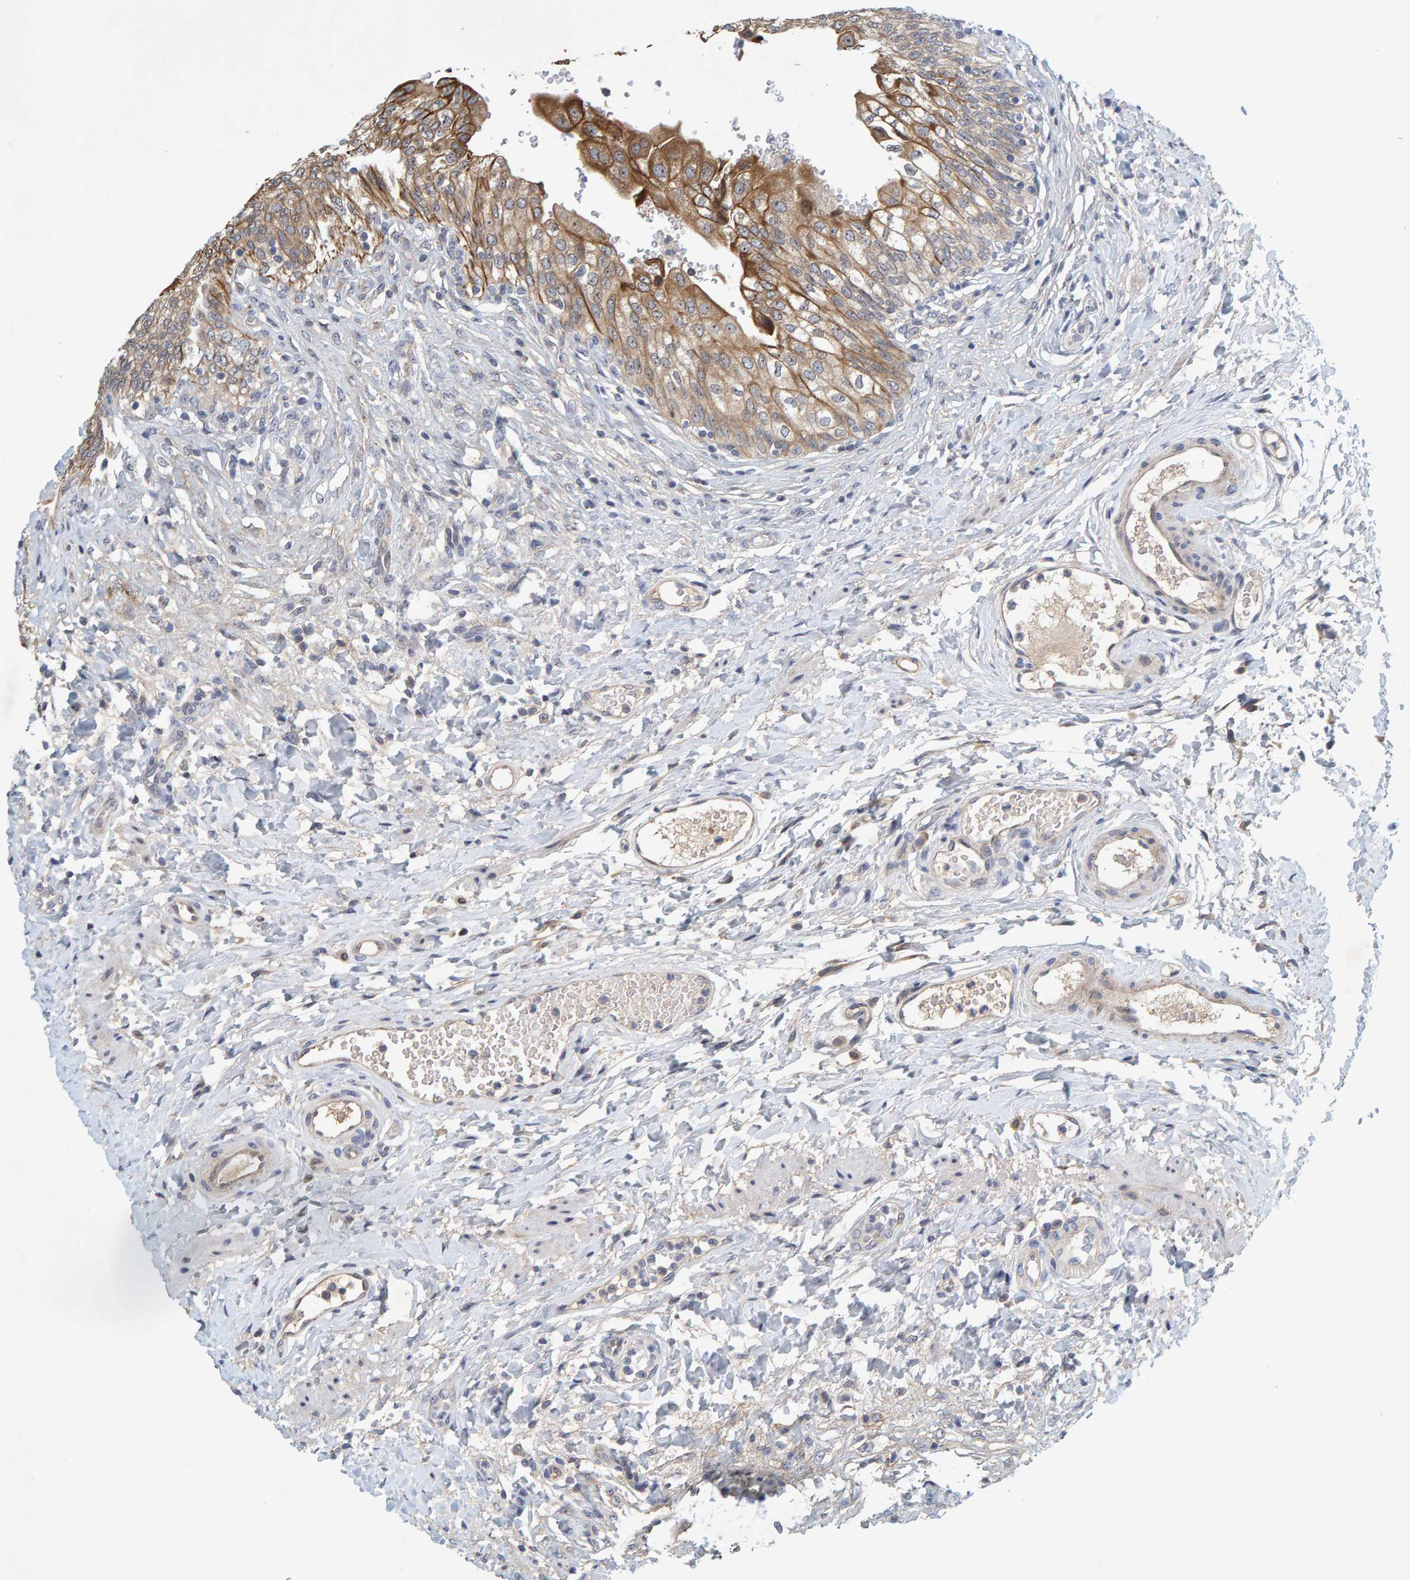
{"staining": {"intensity": "strong", "quantity": ">75%", "location": "cytoplasmic/membranous"}, "tissue": "urinary bladder", "cell_type": "Urothelial cells", "image_type": "normal", "snomed": [{"axis": "morphology", "description": "Urothelial carcinoma, High grade"}, {"axis": "topography", "description": "Urinary bladder"}], "caption": "Immunohistochemistry histopathology image of normal urinary bladder: urinary bladder stained using immunohistochemistry demonstrates high levels of strong protein expression localized specifically in the cytoplasmic/membranous of urothelial cells, appearing as a cytoplasmic/membranous brown color.", "gene": "ZNF77", "patient": {"sex": "male", "age": 46}}